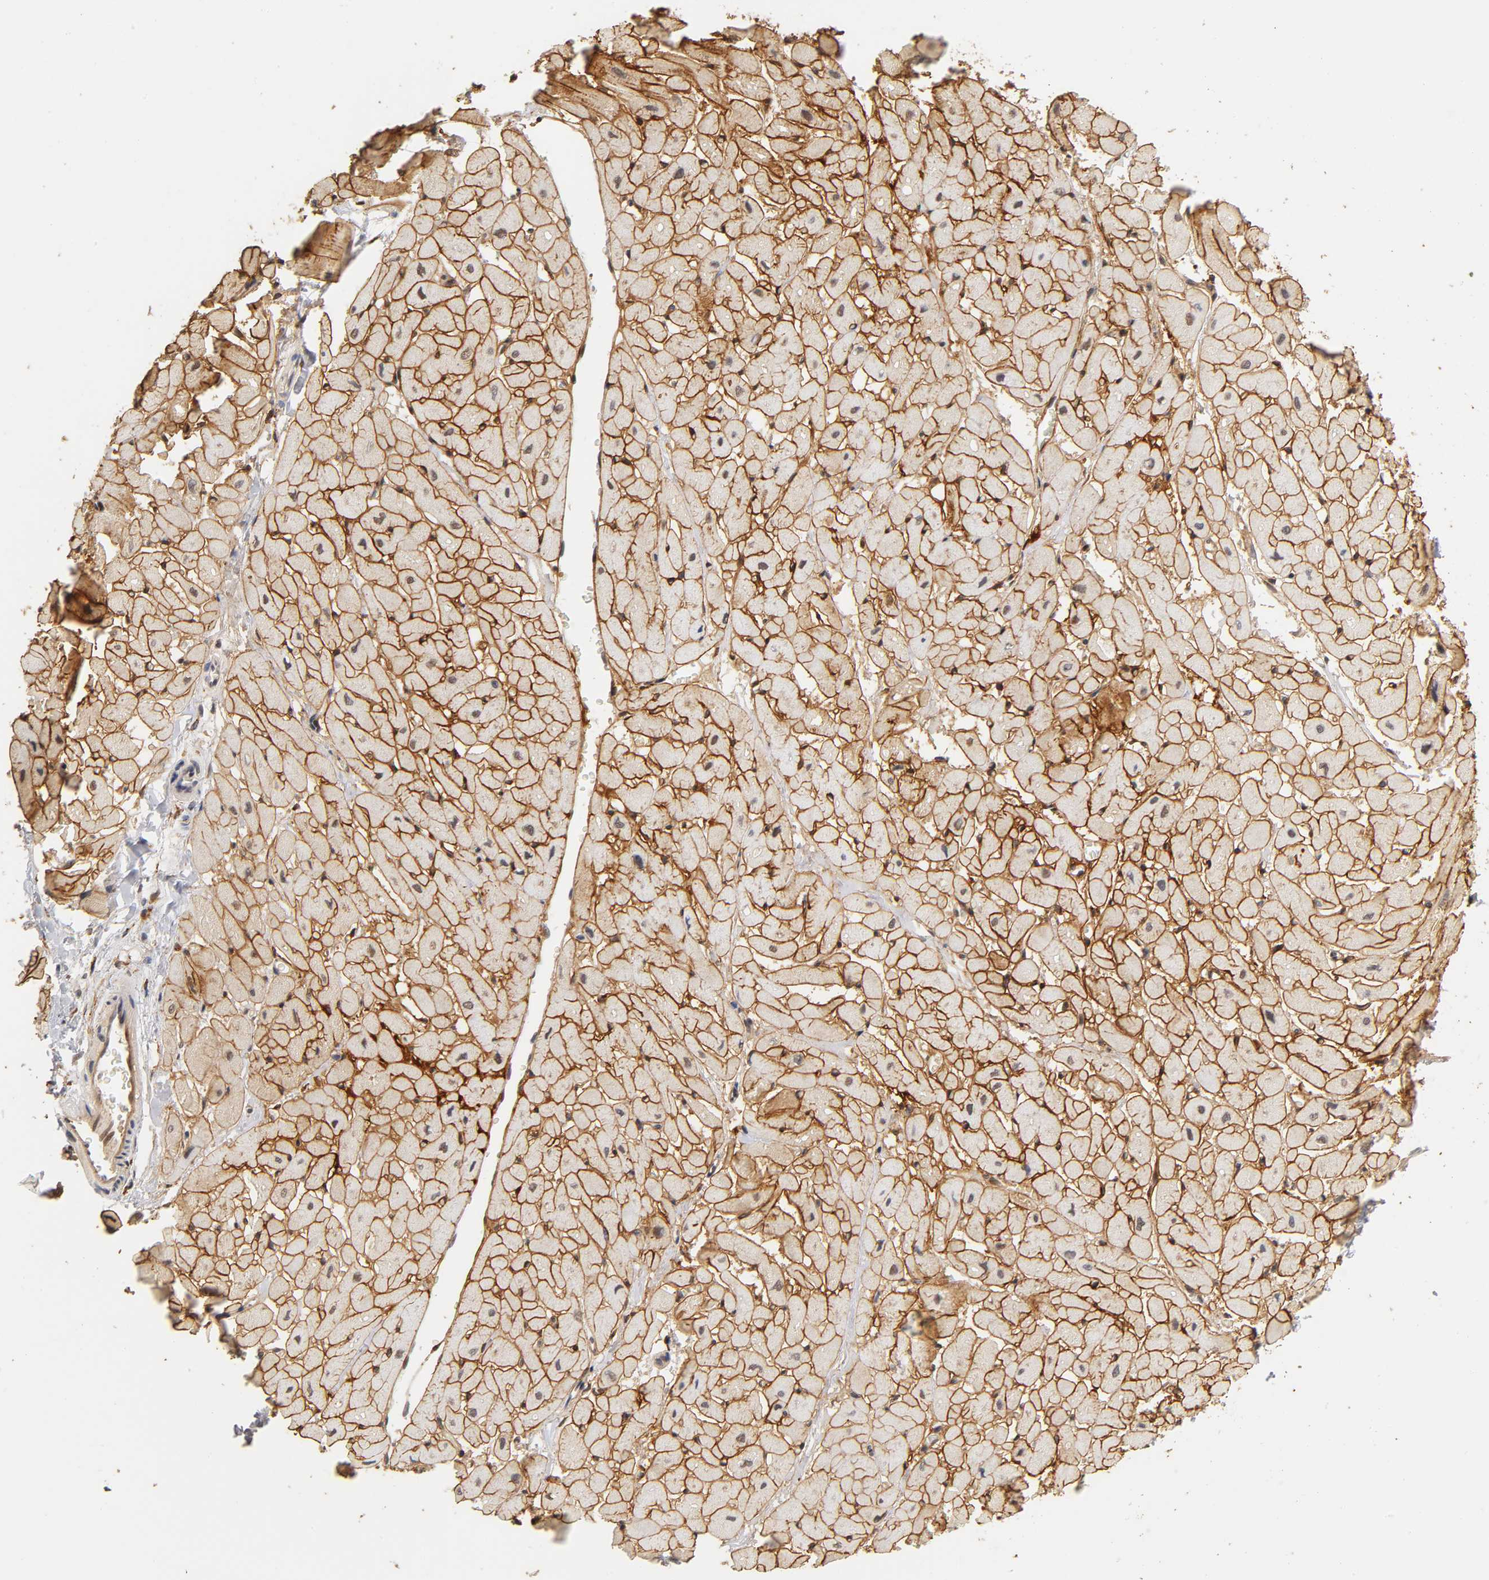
{"staining": {"intensity": "strong", "quantity": ">75%", "location": "cytoplasmic/membranous"}, "tissue": "heart muscle", "cell_type": "Cardiomyocytes", "image_type": "normal", "snomed": [{"axis": "morphology", "description": "Normal tissue, NOS"}, {"axis": "topography", "description": "Heart"}], "caption": "Normal heart muscle displays strong cytoplasmic/membranous expression in about >75% of cardiomyocytes.", "gene": "LAMB1", "patient": {"sex": "male", "age": 45}}